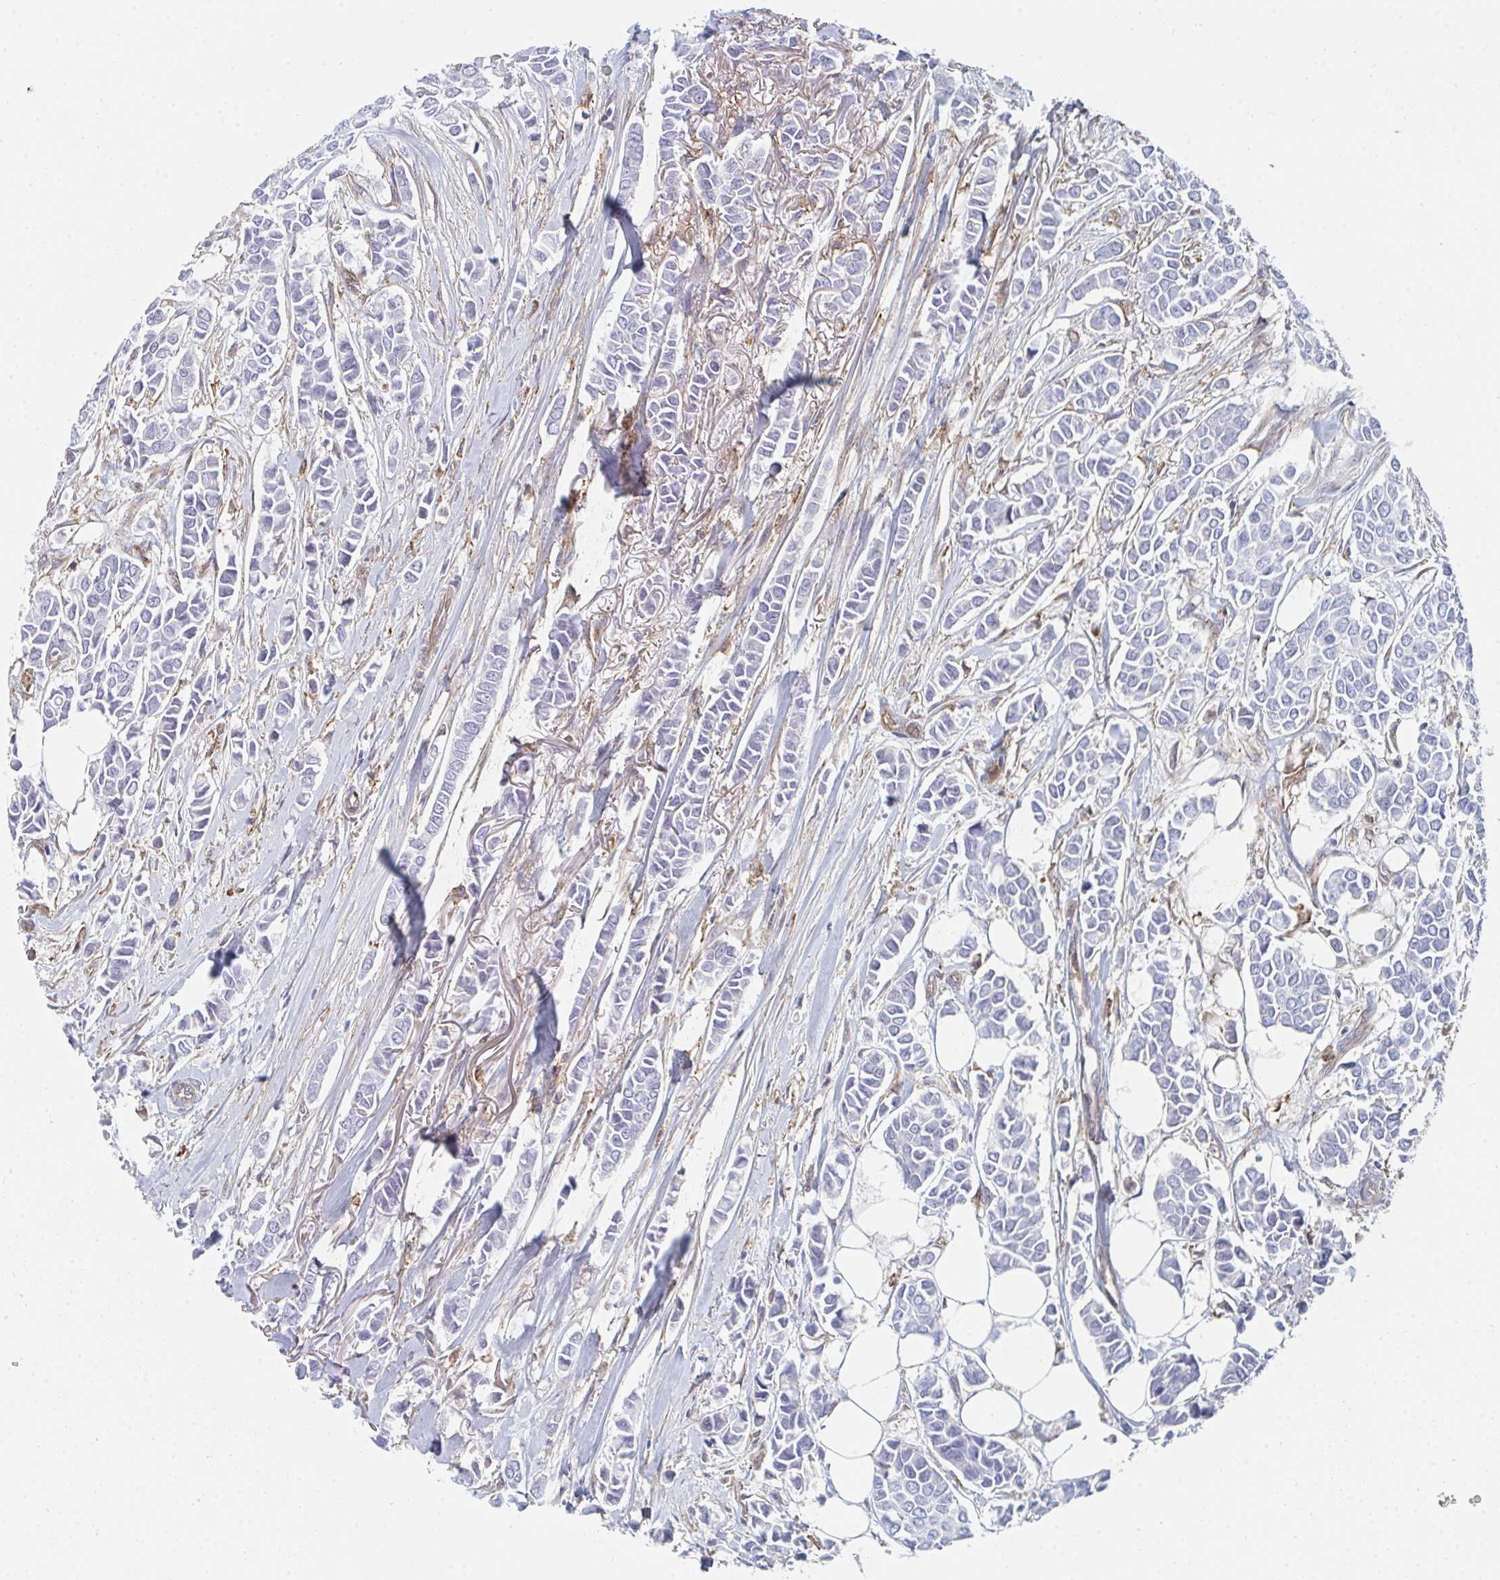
{"staining": {"intensity": "negative", "quantity": "none", "location": "none"}, "tissue": "breast cancer", "cell_type": "Tumor cells", "image_type": "cancer", "snomed": [{"axis": "morphology", "description": "Duct carcinoma"}, {"axis": "topography", "description": "Breast"}], "caption": "Immunohistochemistry image of human breast cancer stained for a protein (brown), which shows no staining in tumor cells.", "gene": "DAB2", "patient": {"sex": "female", "age": 84}}